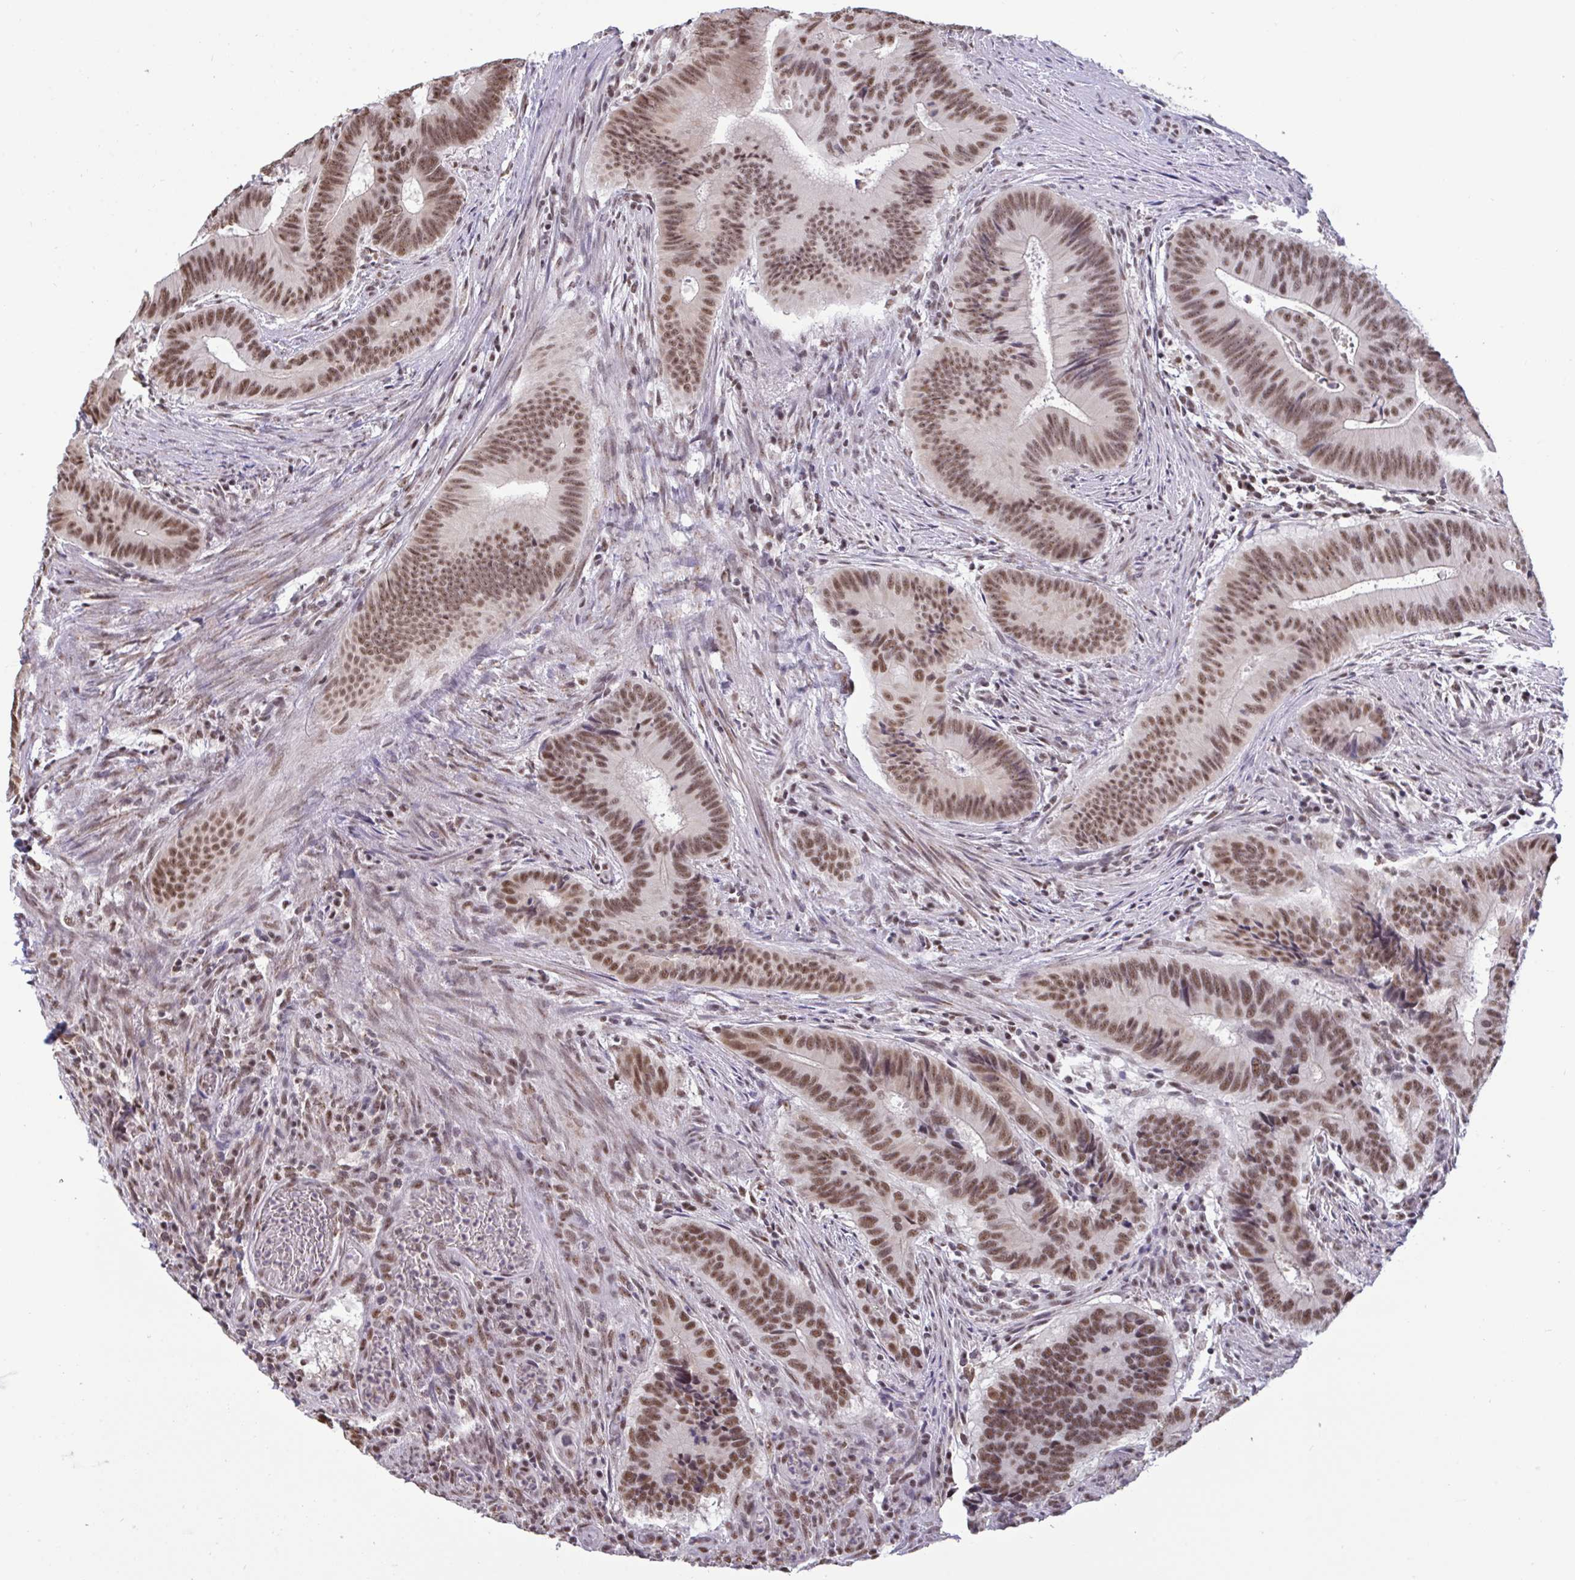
{"staining": {"intensity": "moderate", "quantity": ">75%", "location": "nuclear"}, "tissue": "colorectal cancer", "cell_type": "Tumor cells", "image_type": "cancer", "snomed": [{"axis": "morphology", "description": "Adenocarcinoma, NOS"}, {"axis": "topography", "description": "Colon"}], "caption": "The immunohistochemical stain shows moderate nuclear expression in tumor cells of colorectal cancer tissue.", "gene": "PUF60", "patient": {"sex": "male", "age": 62}}